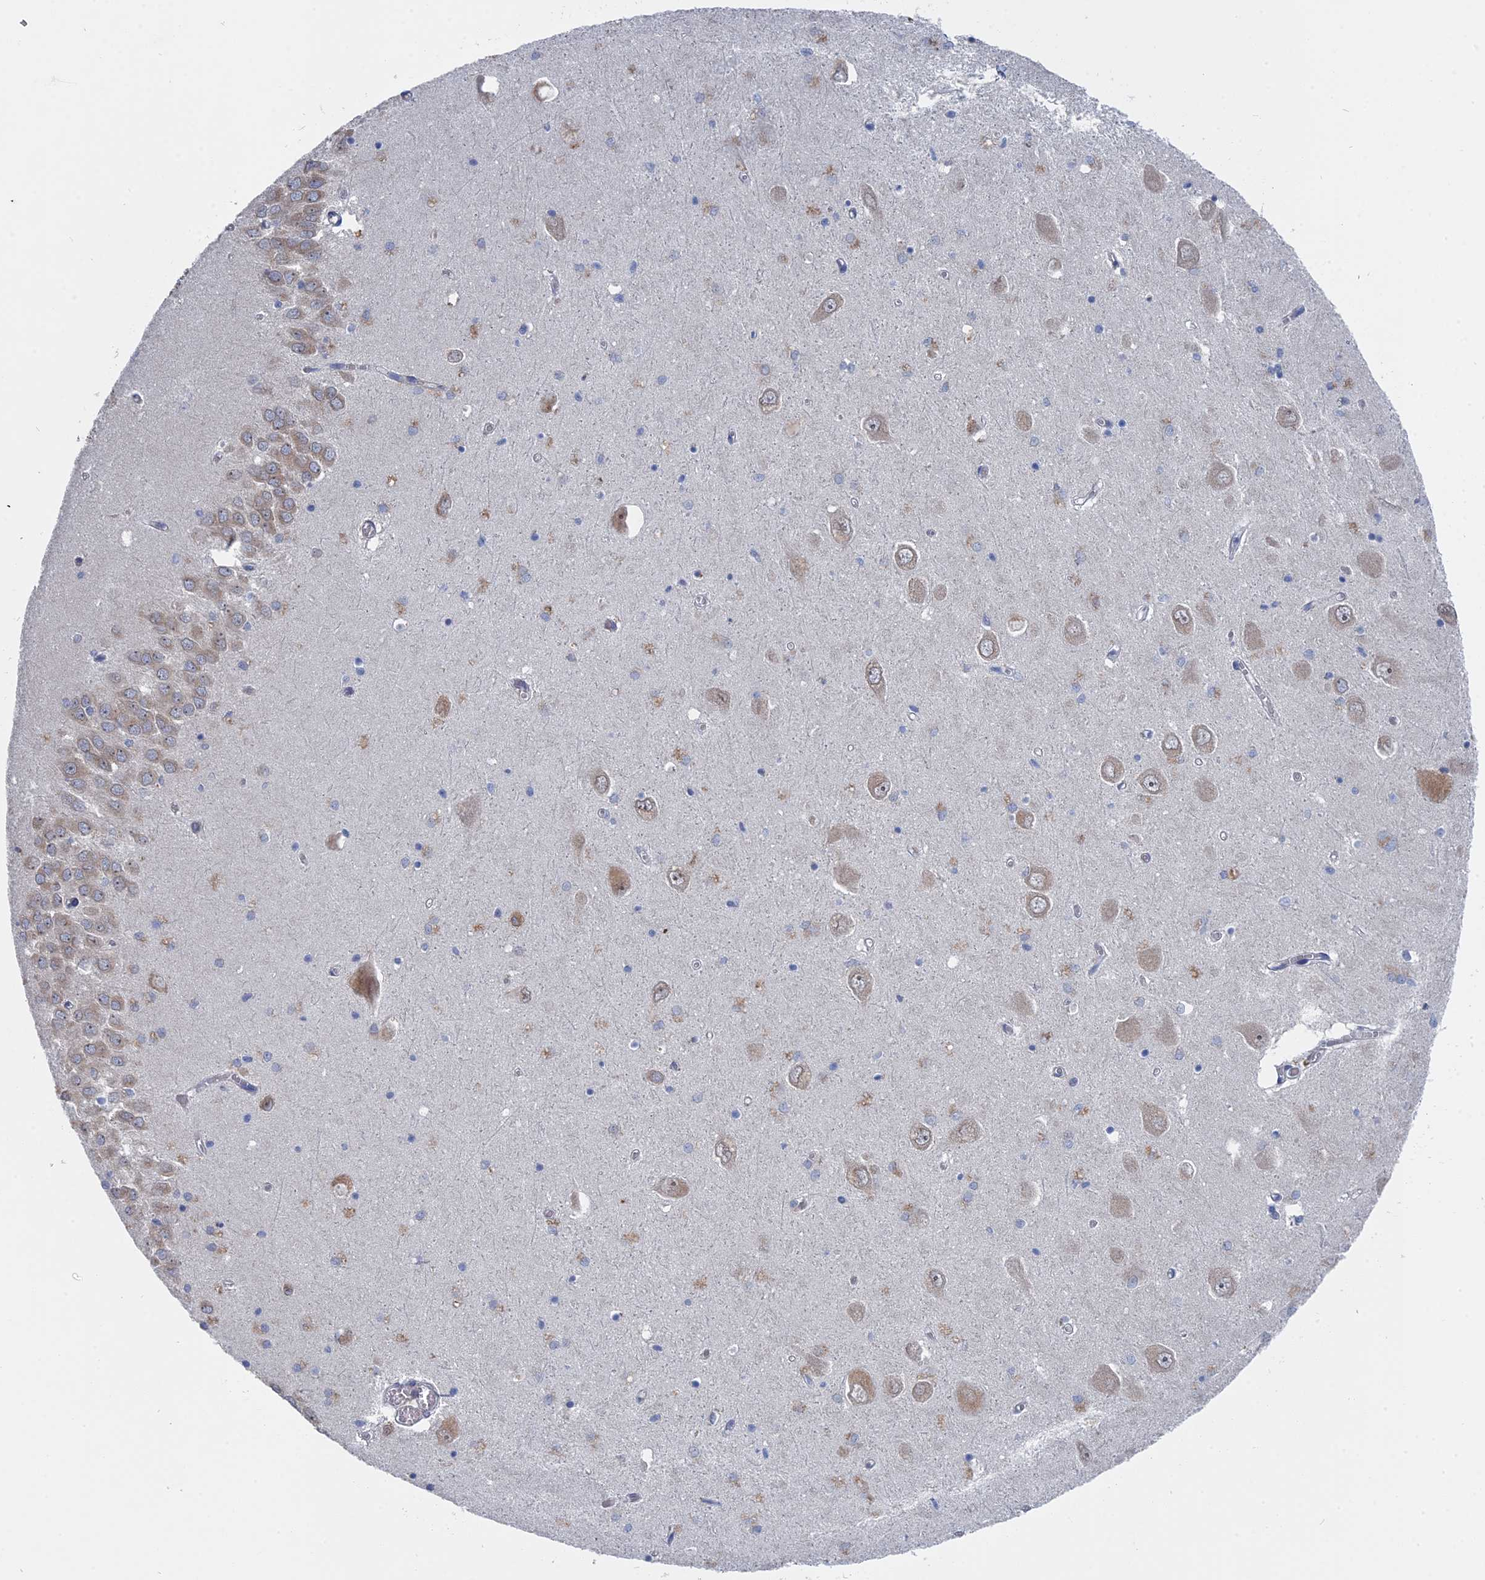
{"staining": {"intensity": "negative", "quantity": "none", "location": "none"}, "tissue": "hippocampus", "cell_type": "Glial cells", "image_type": "normal", "snomed": [{"axis": "morphology", "description": "Normal tissue, NOS"}, {"axis": "topography", "description": "Hippocampus"}], "caption": "The IHC histopathology image has no significant expression in glial cells of hippocampus.", "gene": "MTRF1", "patient": {"sex": "male", "age": 70}}